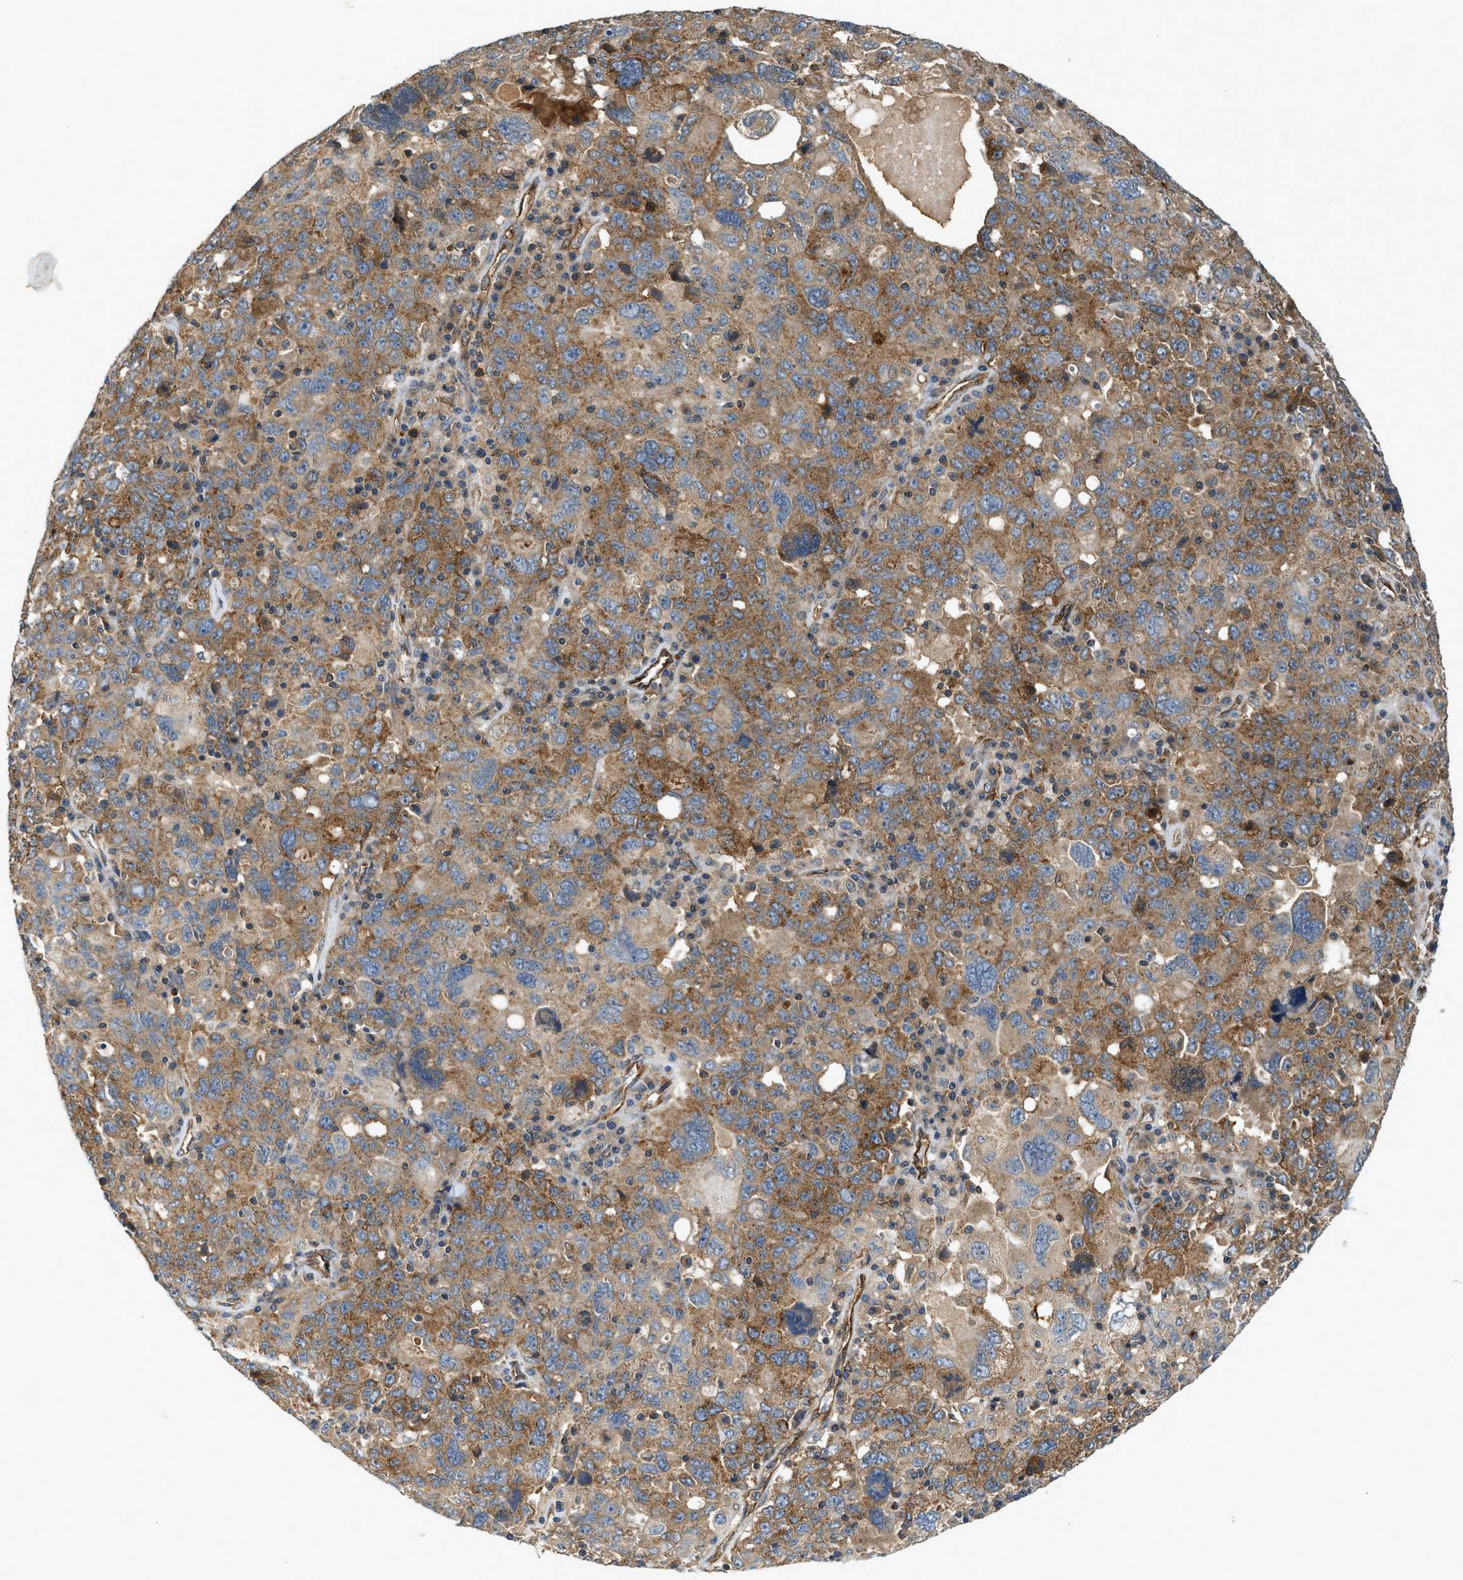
{"staining": {"intensity": "moderate", "quantity": ">75%", "location": "cytoplasmic/membranous"}, "tissue": "ovarian cancer", "cell_type": "Tumor cells", "image_type": "cancer", "snomed": [{"axis": "morphology", "description": "Carcinoma, endometroid"}, {"axis": "topography", "description": "Ovary"}], "caption": "Ovarian cancer (endometroid carcinoma) stained for a protein (brown) exhibits moderate cytoplasmic/membranous positive positivity in about >75% of tumor cells.", "gene": "HIP1", "patient": {"sex": "female", "age": 62}}